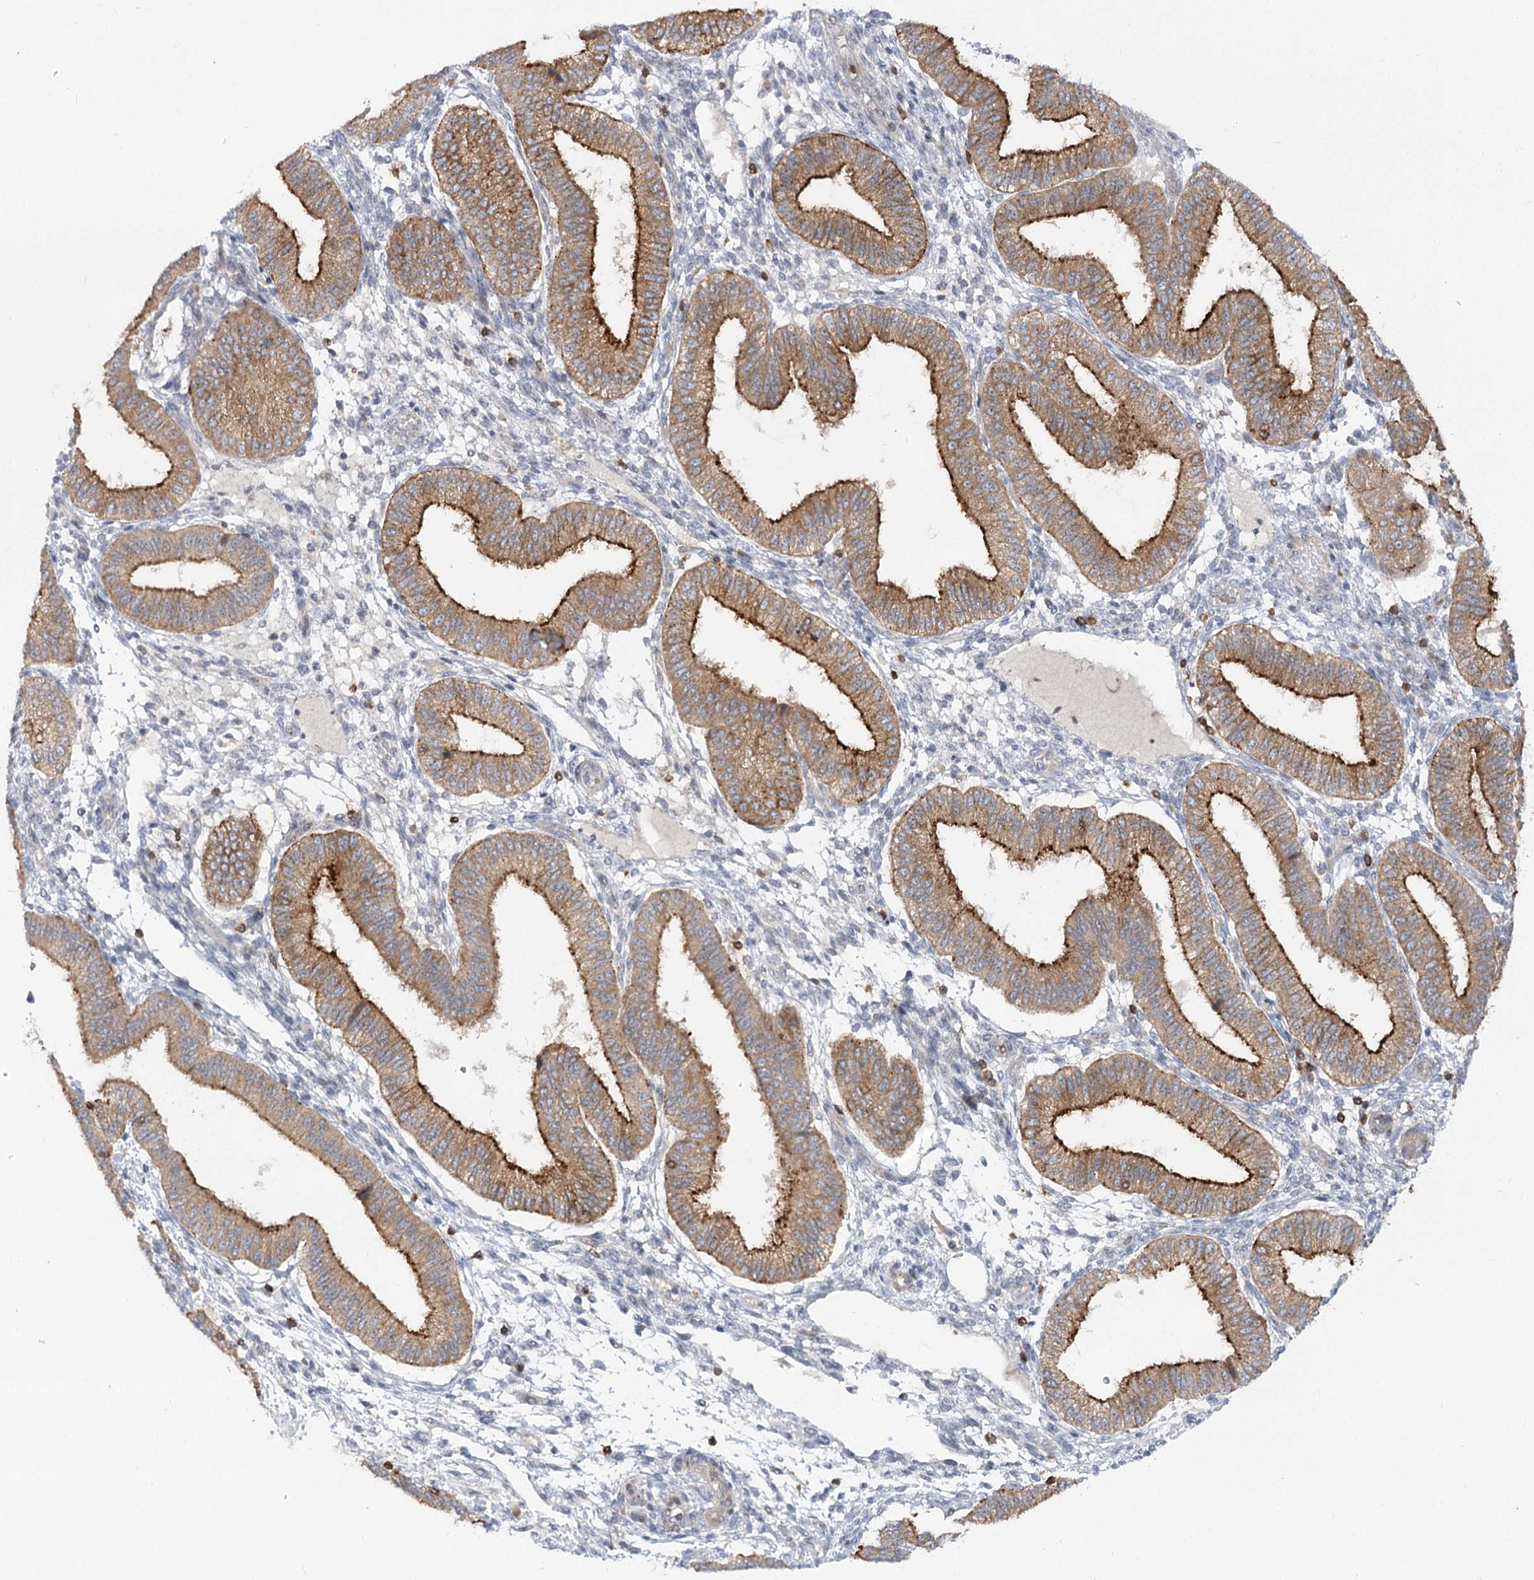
{"staining": {"intensity": "negative", "quantity": "none", "location": "none"}, "tissue": "endometrium", "cell_type": "Cells in endometrial stroma", "image_type": "normal", "snomed": [{"axis": "morphology", "description": "Normal tissue, NOS"}, {"axis": "topography", "description": "Endometrium"}], "caption": "The IHC histopathology image has no significant expression in cells in endometrial stroma of endometrium. The staining is performed using DAB brown chromogen with nuclei counter-stained in using hematoxylin.", "gene": "SYTL1", "patient": {"sex": "female", "age": 39}}